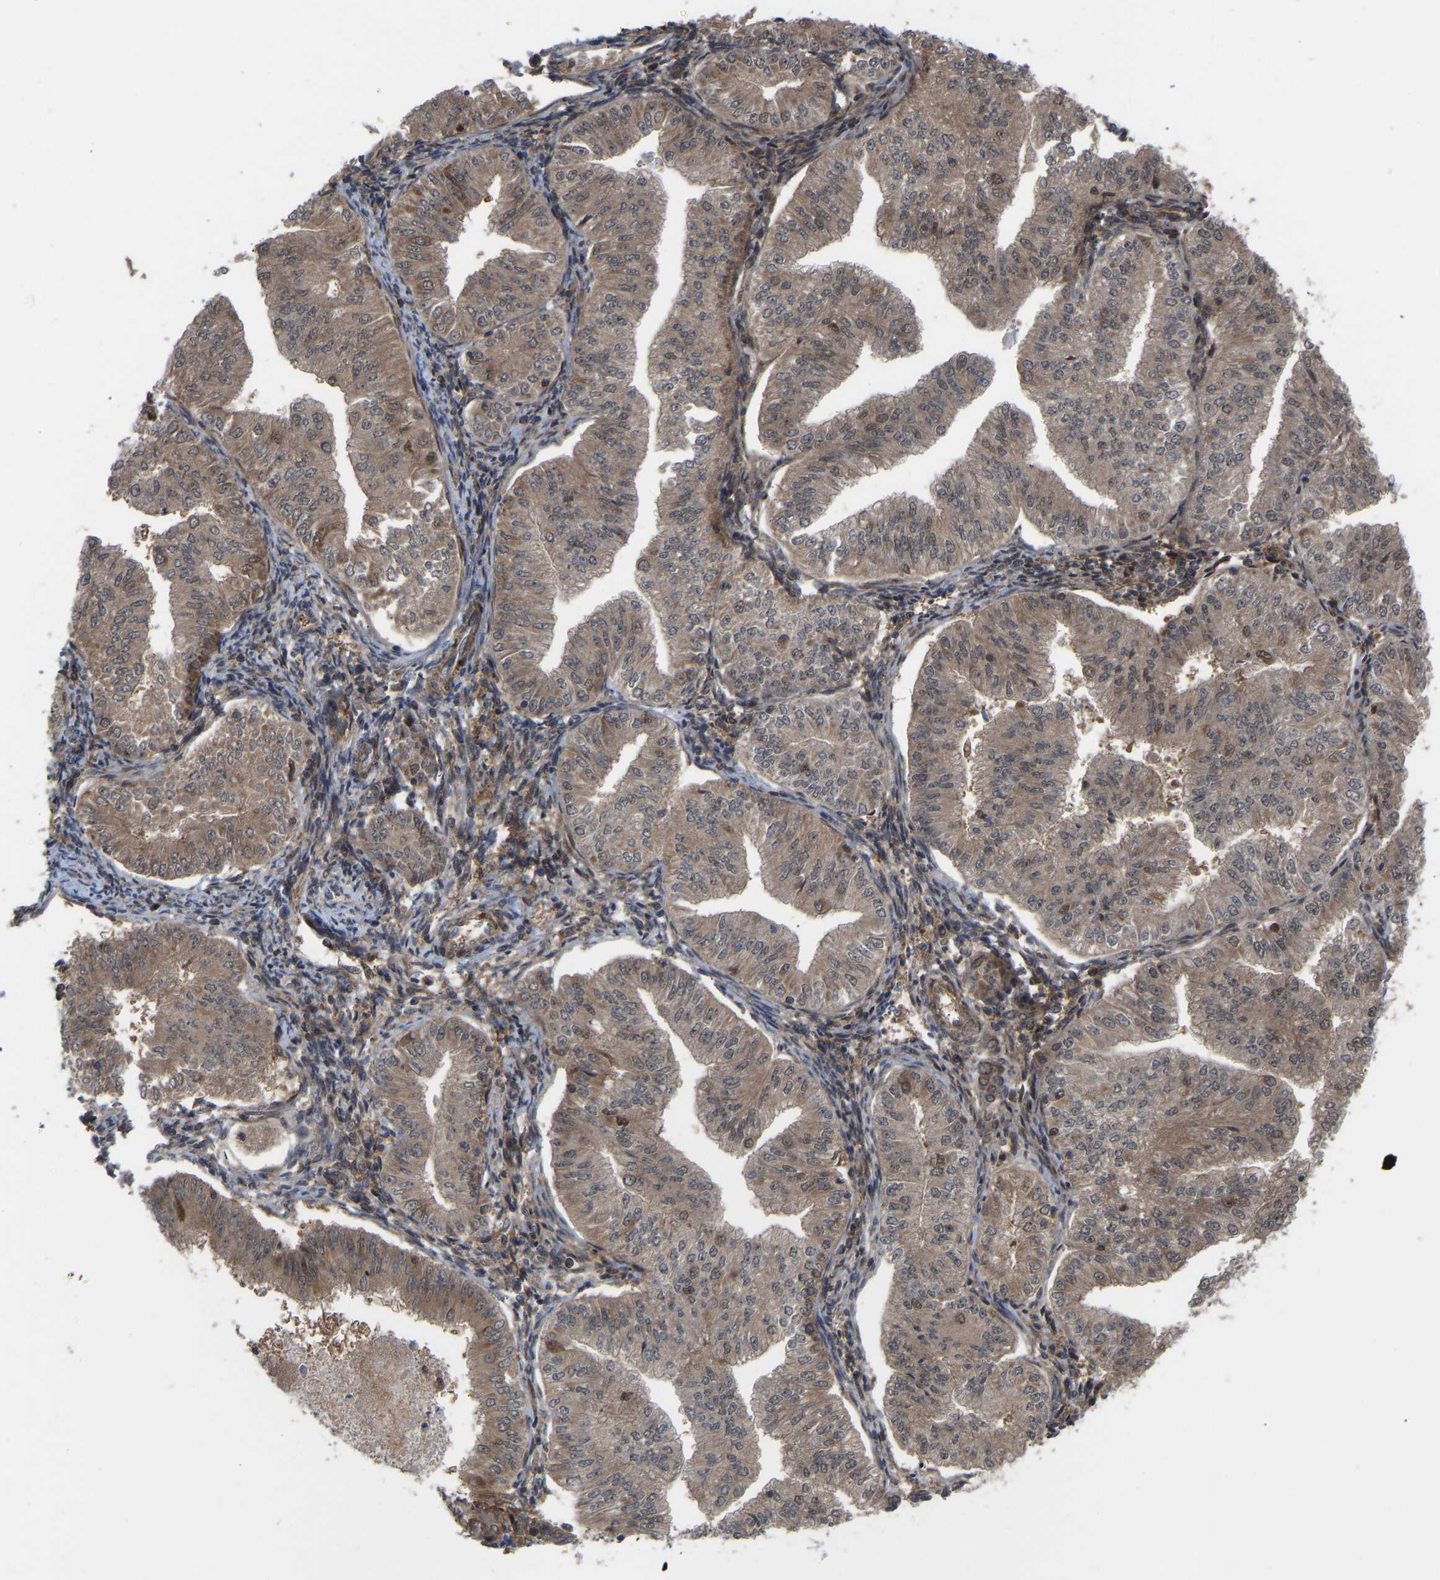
{"staining": {"intensity": "weak", "quantity": ">75%", "location": "cytoplasmic/membranous,nuclear"}, "tissue": "endometrial cancer", "cell_type": "Tumor cells", "image_type": "cancer", "snomed": [{"axis": "morphology", "description": "Normal tissue, NOS"}, {"axis": "morphology", "description": "Adenocarcinoma, NOS"}, {"axis": "topography", "description": "Endometrium"}], "caption": "High-magnification brightfield microscopy of endometrial adenocarcinoma stained with DAB (3,3'-diaminobenzidine) (brown) and counterstained with hematoxylin (blue). tumor cells exhibit weak cytoplasmic/membranous and nuclear staining is seen in about>75% of cells. Immunohistochemistry (ihc) stains the protein in brown and the nuclei are stained blue.", "gene": "CYP7B1", "patient": {"sex": "female", "age": 53}}